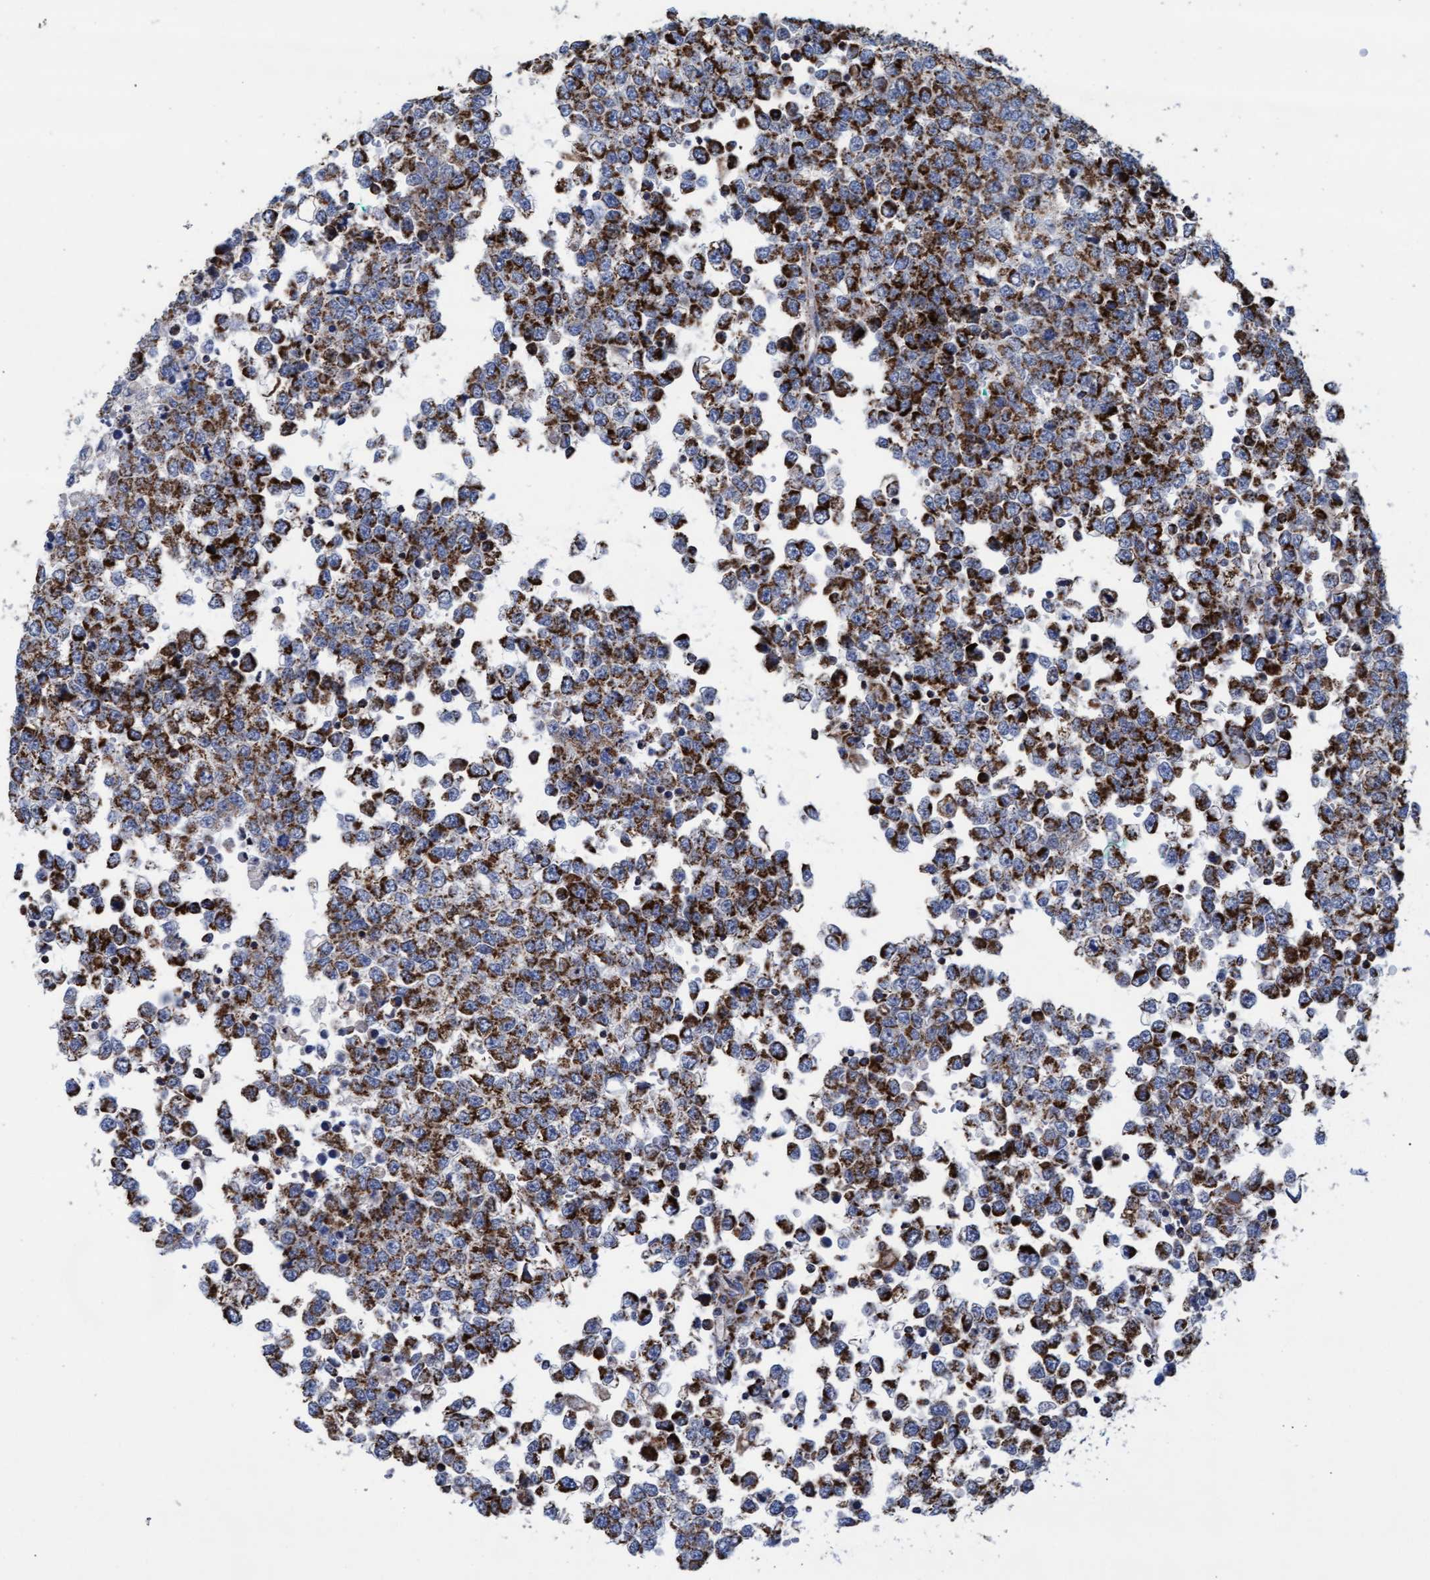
{"staining": {"intensity": "strong", "quantity": ">75%", "location": "cytoplasmic/membranous"}, "tissue": "testis cancer", "cell_type": "Tumor cells", "image_type": "cancer", "snomed": [{"axis": "morphology", "description": "Seminoma, NOS"}, {"axis": "topography", "description": "Testis"}], "caption": "A histopathology image showing strong cytoplasmic/membranous positivity in approximately >75% of tumor cells in seminoma (testis), as visualized by brown immunohistochemical staining.", "gene": "MRPL38", "patient": {"sex": "male", "age": 65}}